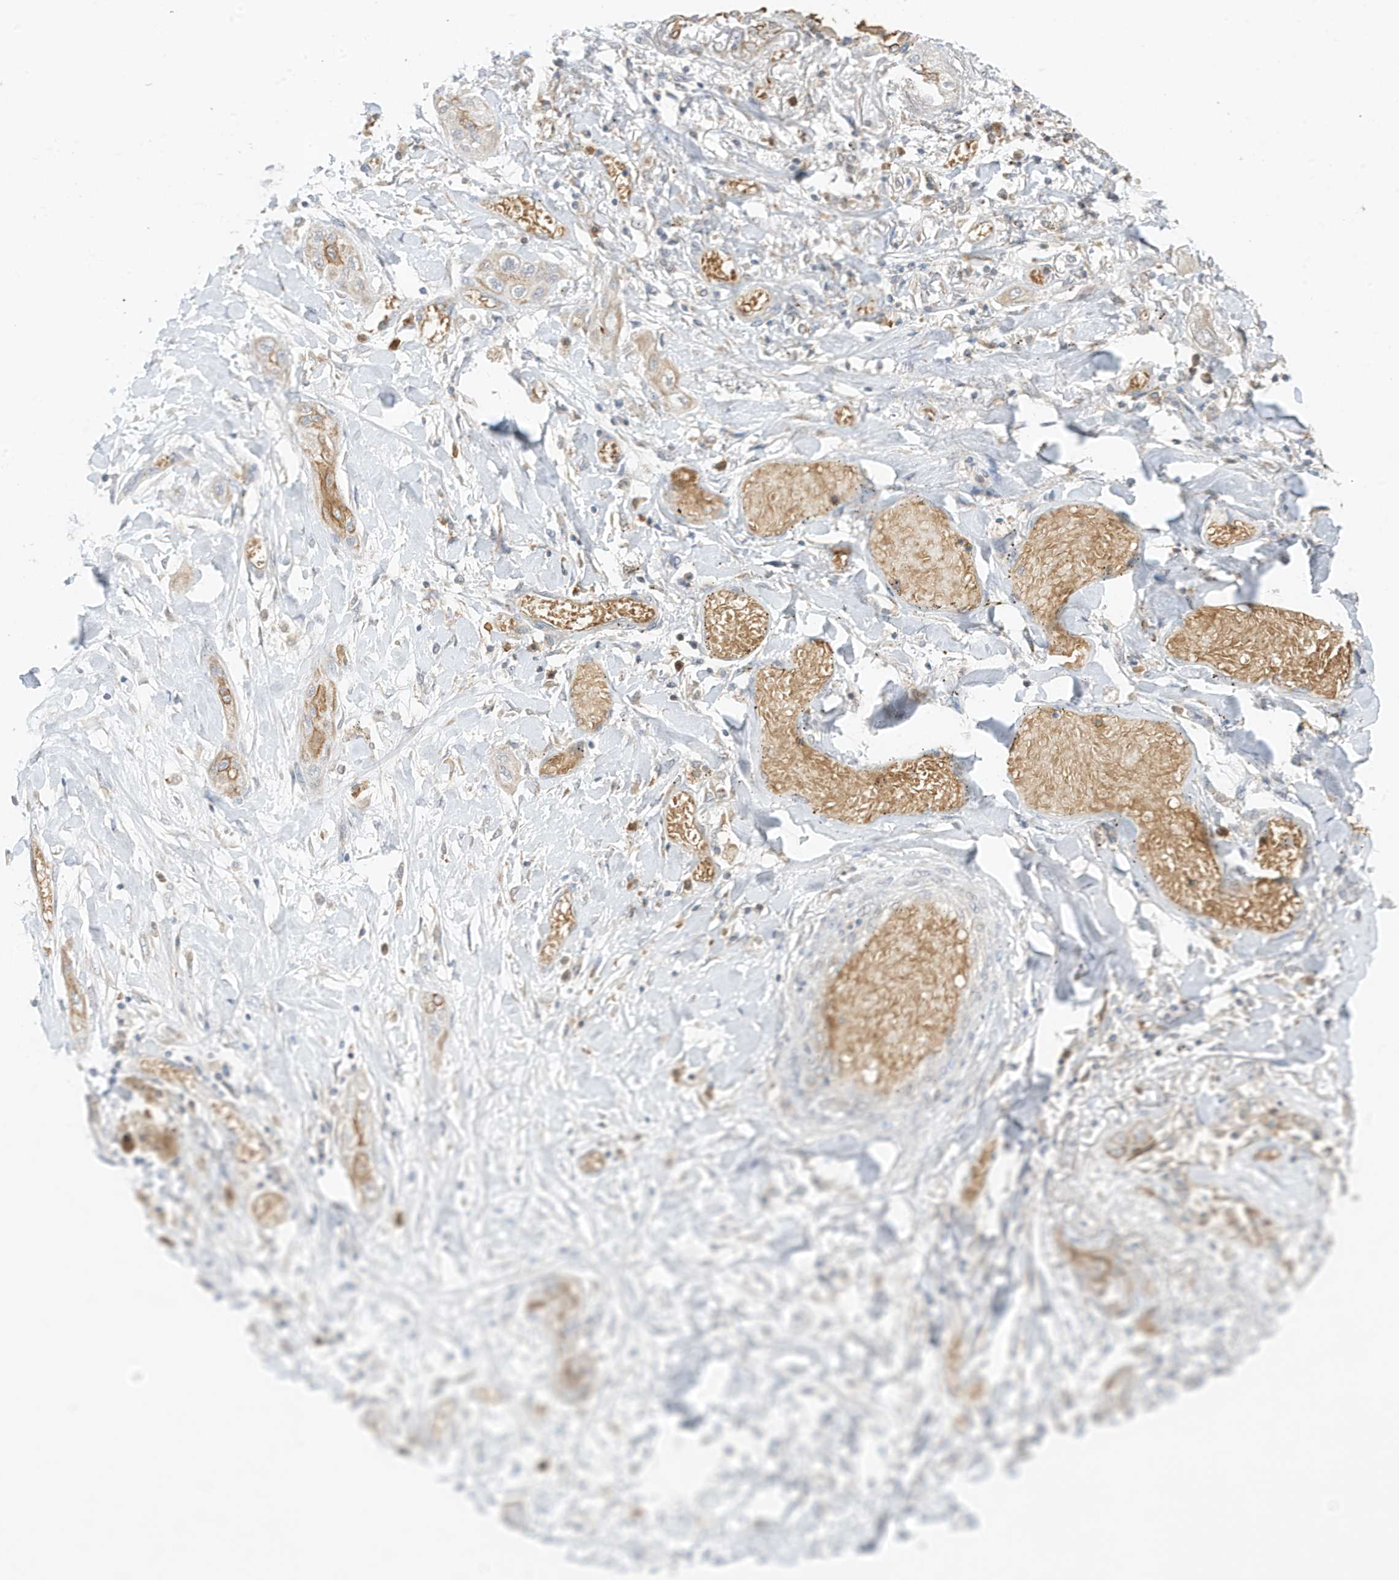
{"staining": {"intensity": "moderate", "quantity": "25%-75%", "location": "cytoplasmic/membranous"}, "tissue": "lung cancer", "cell_type": "Tumor cells", "image_type": "cancer", "snomed": [{"axis": "morphology", "description": "Squamous cell carcinoma, NOS"}, {"axis": "topography", "description": "Lung"}], "caption": "Lung cancer (squamous cell carcinoma) stained for a protein (brown) demonstrates moderate cytoplasmic/membranous positive positivity in about 25%-75% of tumor cells.", "gene": "NPPC", "patient": {"sex": "female", "age": 47}}